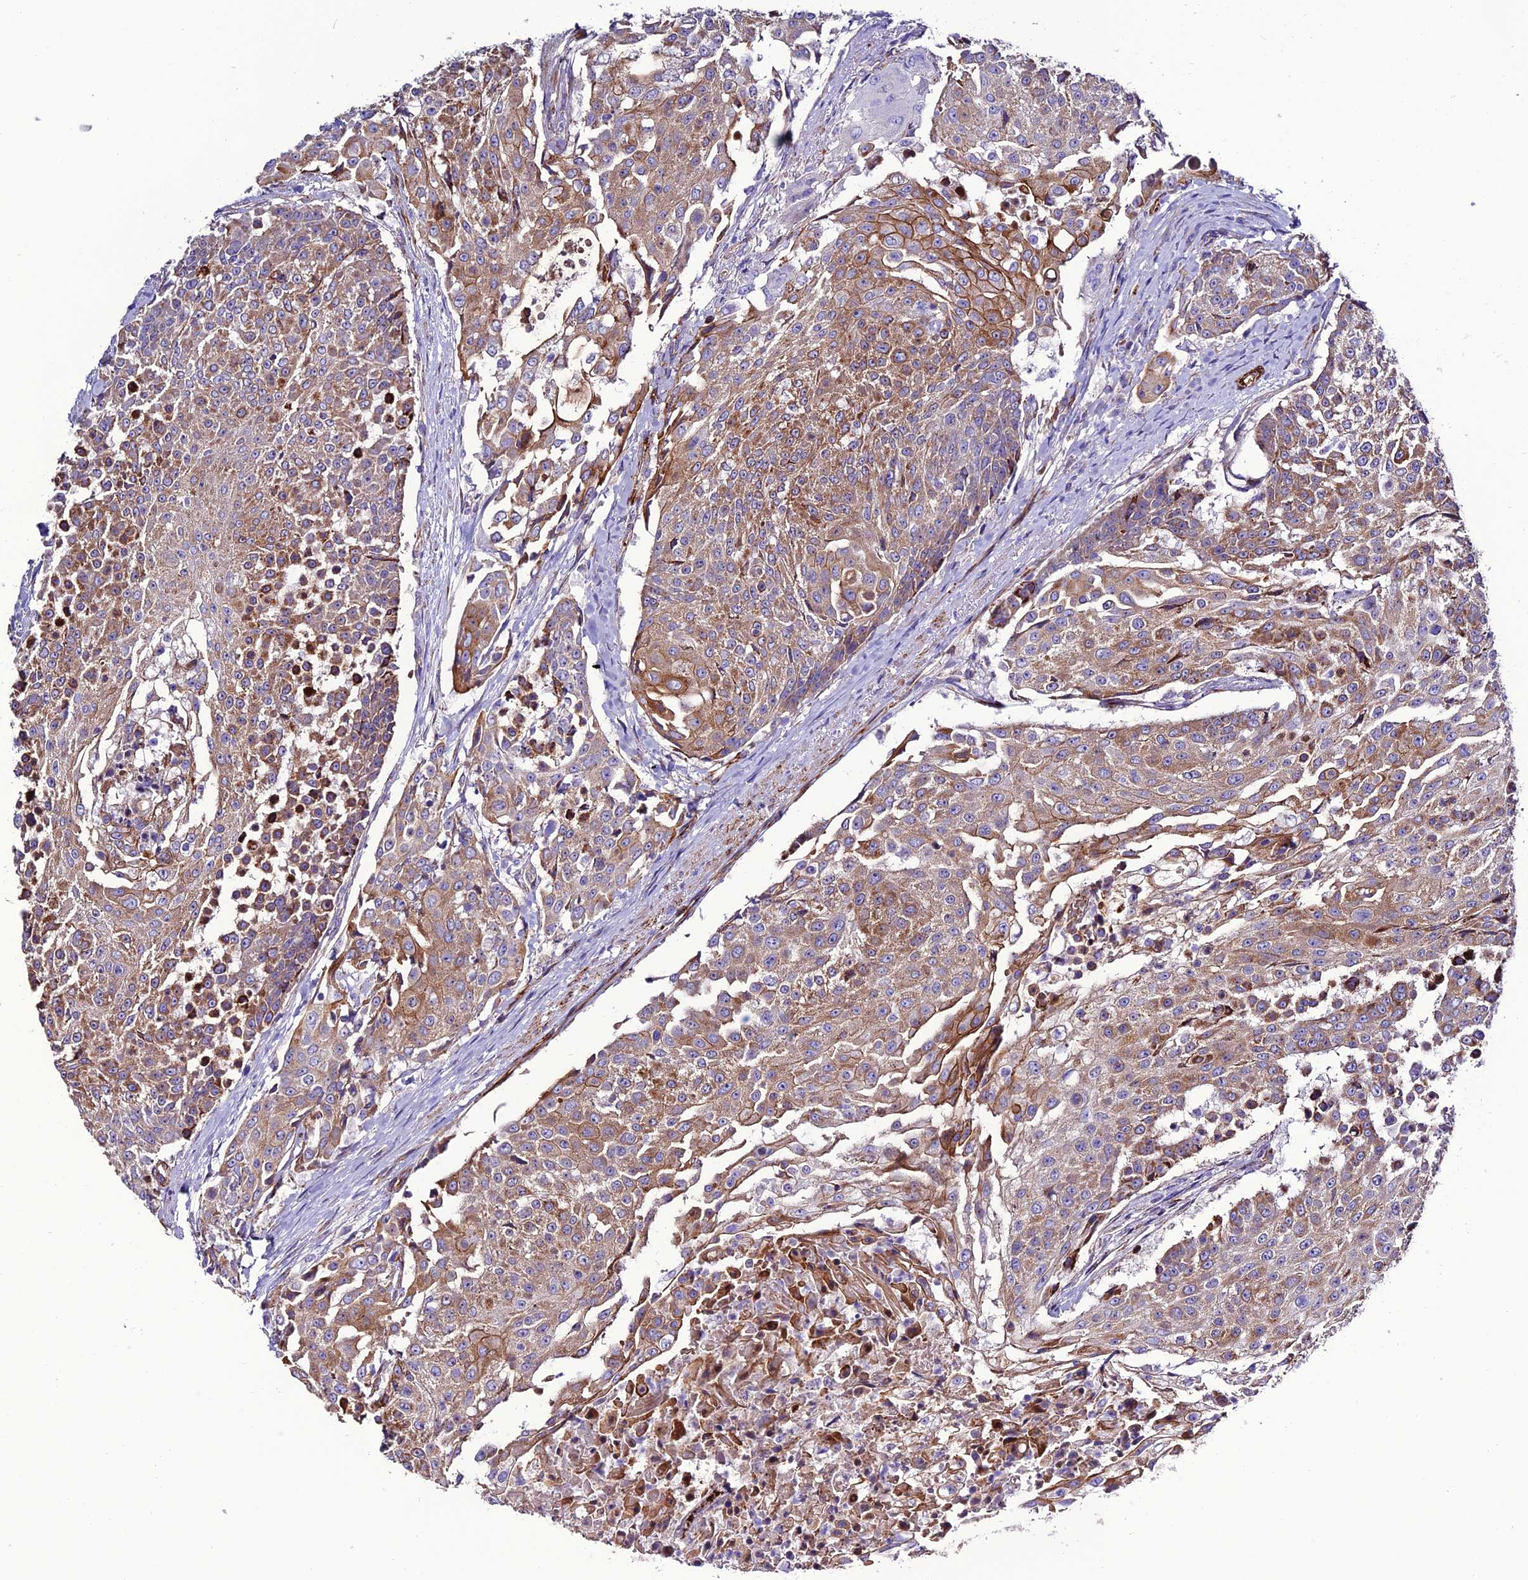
{"staining": {"intensity": "moderate", "quantity": ">75%", "location": "cytoplasmic/membranous"}, "tissue": "urothelial cancer", "cell_type": "Tumor cells", "image_type": "cancer", "snomed": [{"axis": "morphology", "description": "Urothelial carcinoma, High grade"}, {"axis": "topography", "description": "Urinary bladder"}], "caption": "This is a micrograph of immunohistochemistry staining of urothelial cancer, which shows moderate staining in the cytoplasmic/membranous of tumor cells.", "gene": "REX1BD", "patient": {"sex": "female", "age": 63}}